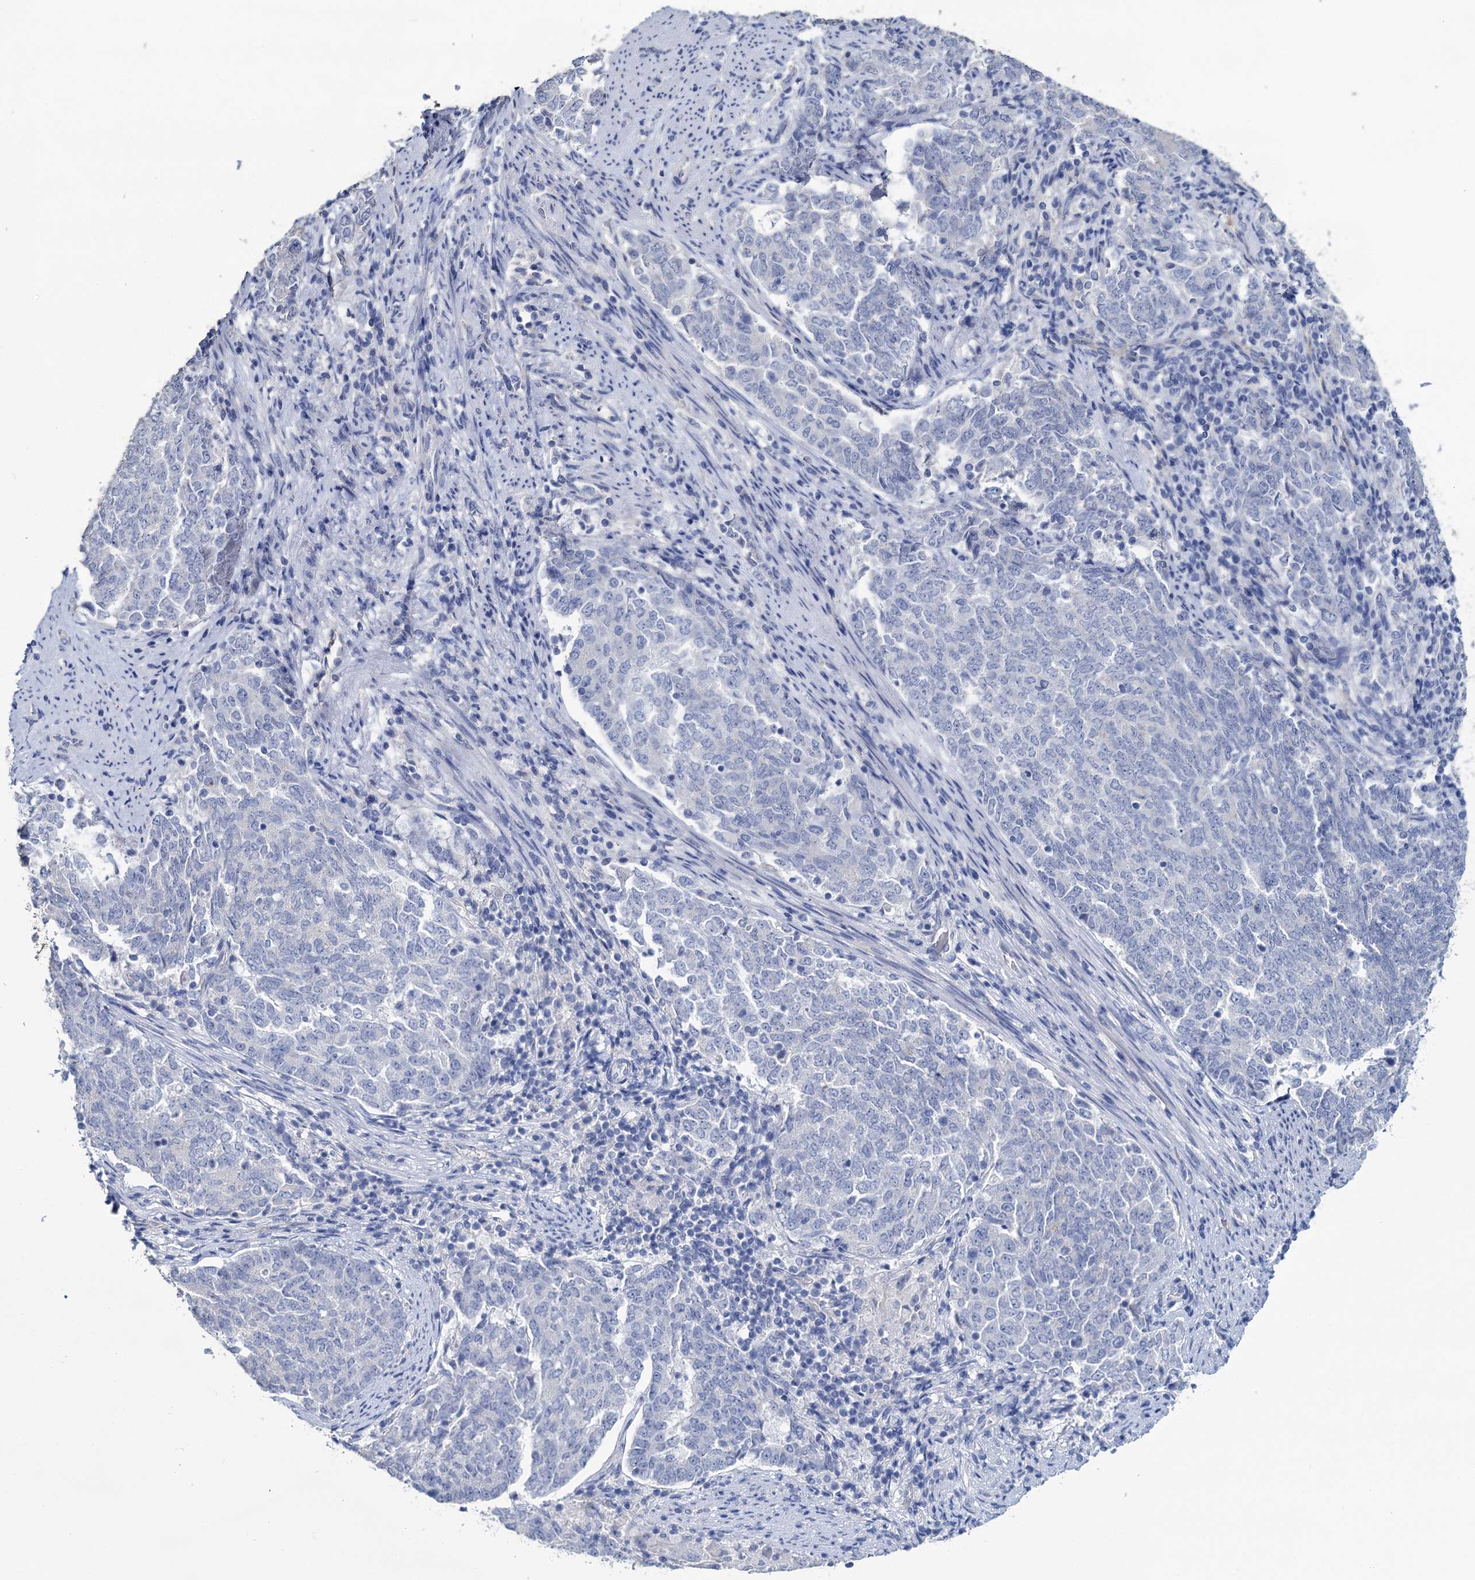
{"staining": {"intensity": "negative", "quantity": "none", "location": "none"}, "tissue": "endometrial cancer", "cell_type": "Tumor cells", "image_type": "cancer", "snomed": [{"axis": "morphology", "description": "Adenocarcinoma, NOS"}, {"axis": "topography", "description": "Endometrium"}], "caption": "Immunohistochemical staining of human adenocarcinoma (endometrial) displays no significant expression in tumor cells.", "gene": "SNCB", "patient": {"sex": "female", "age": 80}}